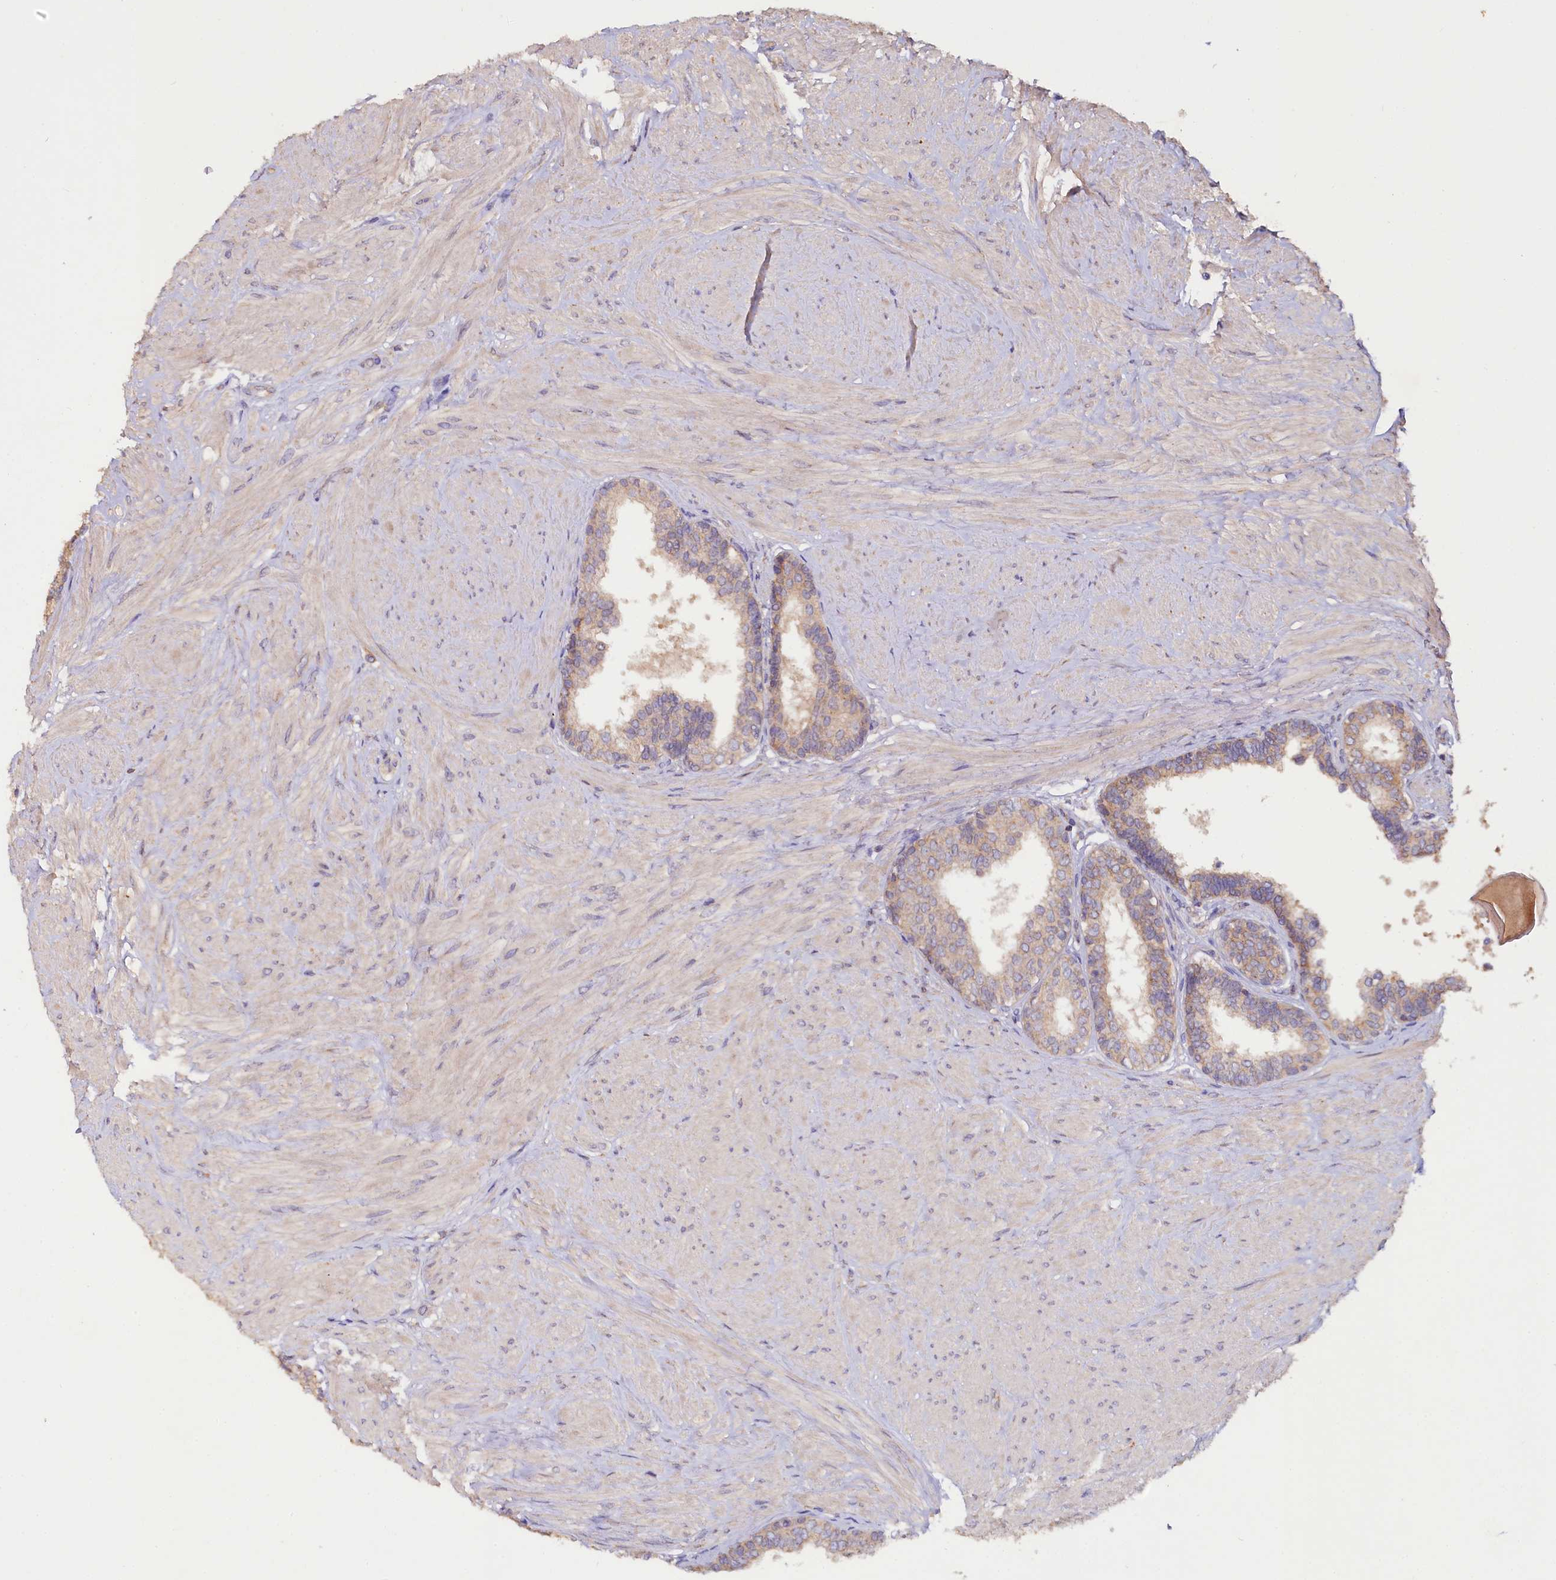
{"staining": {"intensity": "weak", "quantity": "25%-75%", "location": "cytoplasmic/membranous"}, "tissue": "prostate", "cell_type": "Glandular cells", "image_type": "normal", "snomed": [{"axis": "morphology", "description": "Normal tissue, NOS"}, {"axis": "topography", "description": "Prostate"}], "caption": "Immunohistochemical staining of benign prostate shows weak cytoplasmic/membranous protein staining in about 25%-75% of glandular cells. The staining is performed using DAB brown chromogen to label protein expression. The nuclei are counter-stained blue using hematoxylin.", "gene": "ETFBKMT", "patient": {"sex": "male", "age": 48}}